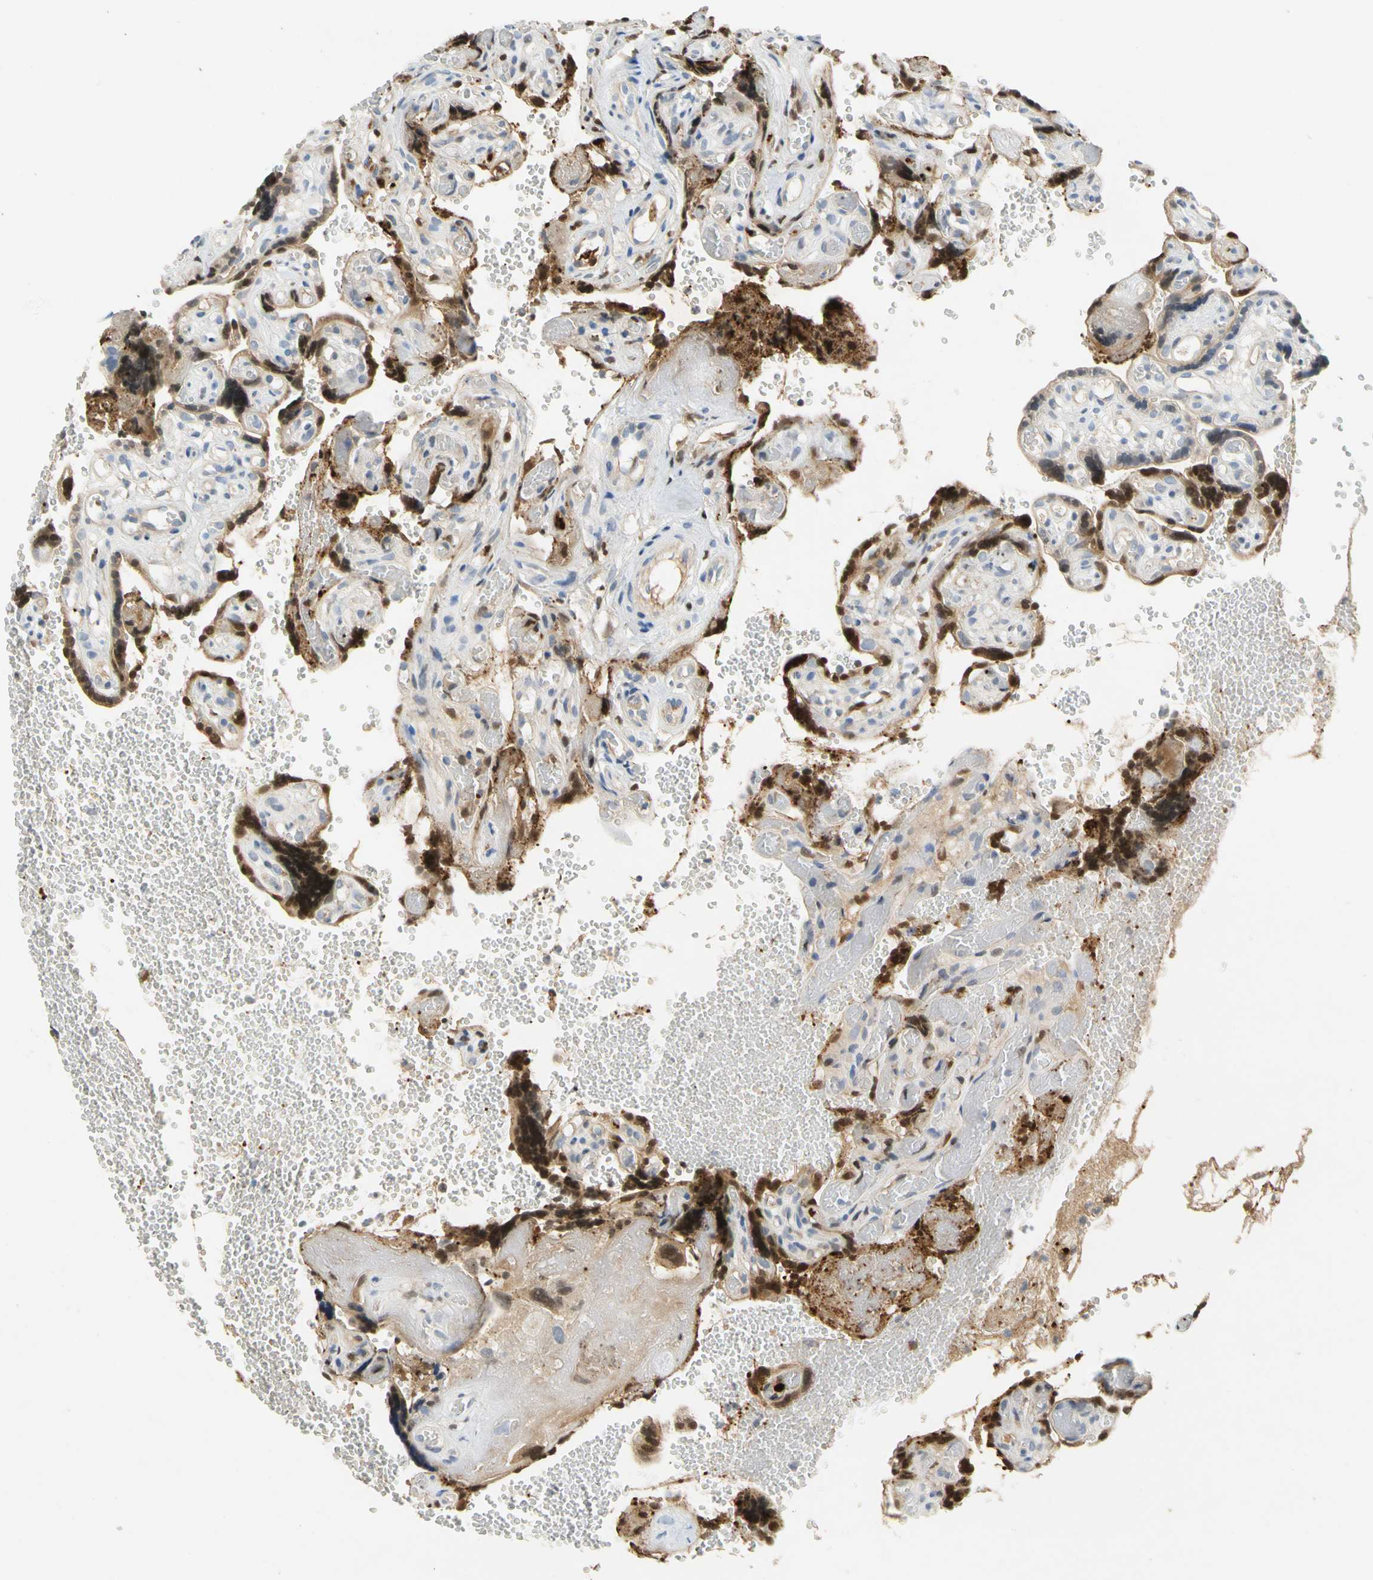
{"staining": {"intensity": "weak", "quantity": "25%-75%", "location": "cytoplasmic/membranous"}, "tissue": "placenta", "cell_type": "Decidual cells", "image_type": "normal", "snomed": [{"axis": "morphology", "description": "Normal tissue, NOS"}, {"axis": "topography", "description": "Placenta"}], "caption": "Immunohistochemical staining of normal placenta displays low levels of weak cytoplasmic/membranous staining in approximately 25%-75% of decidual cells. (Brightfield microscopy of DAB IHC at high magnification).", "gene": "ENSG00000288796", "patient": {"sex": "female", "age": 30}}